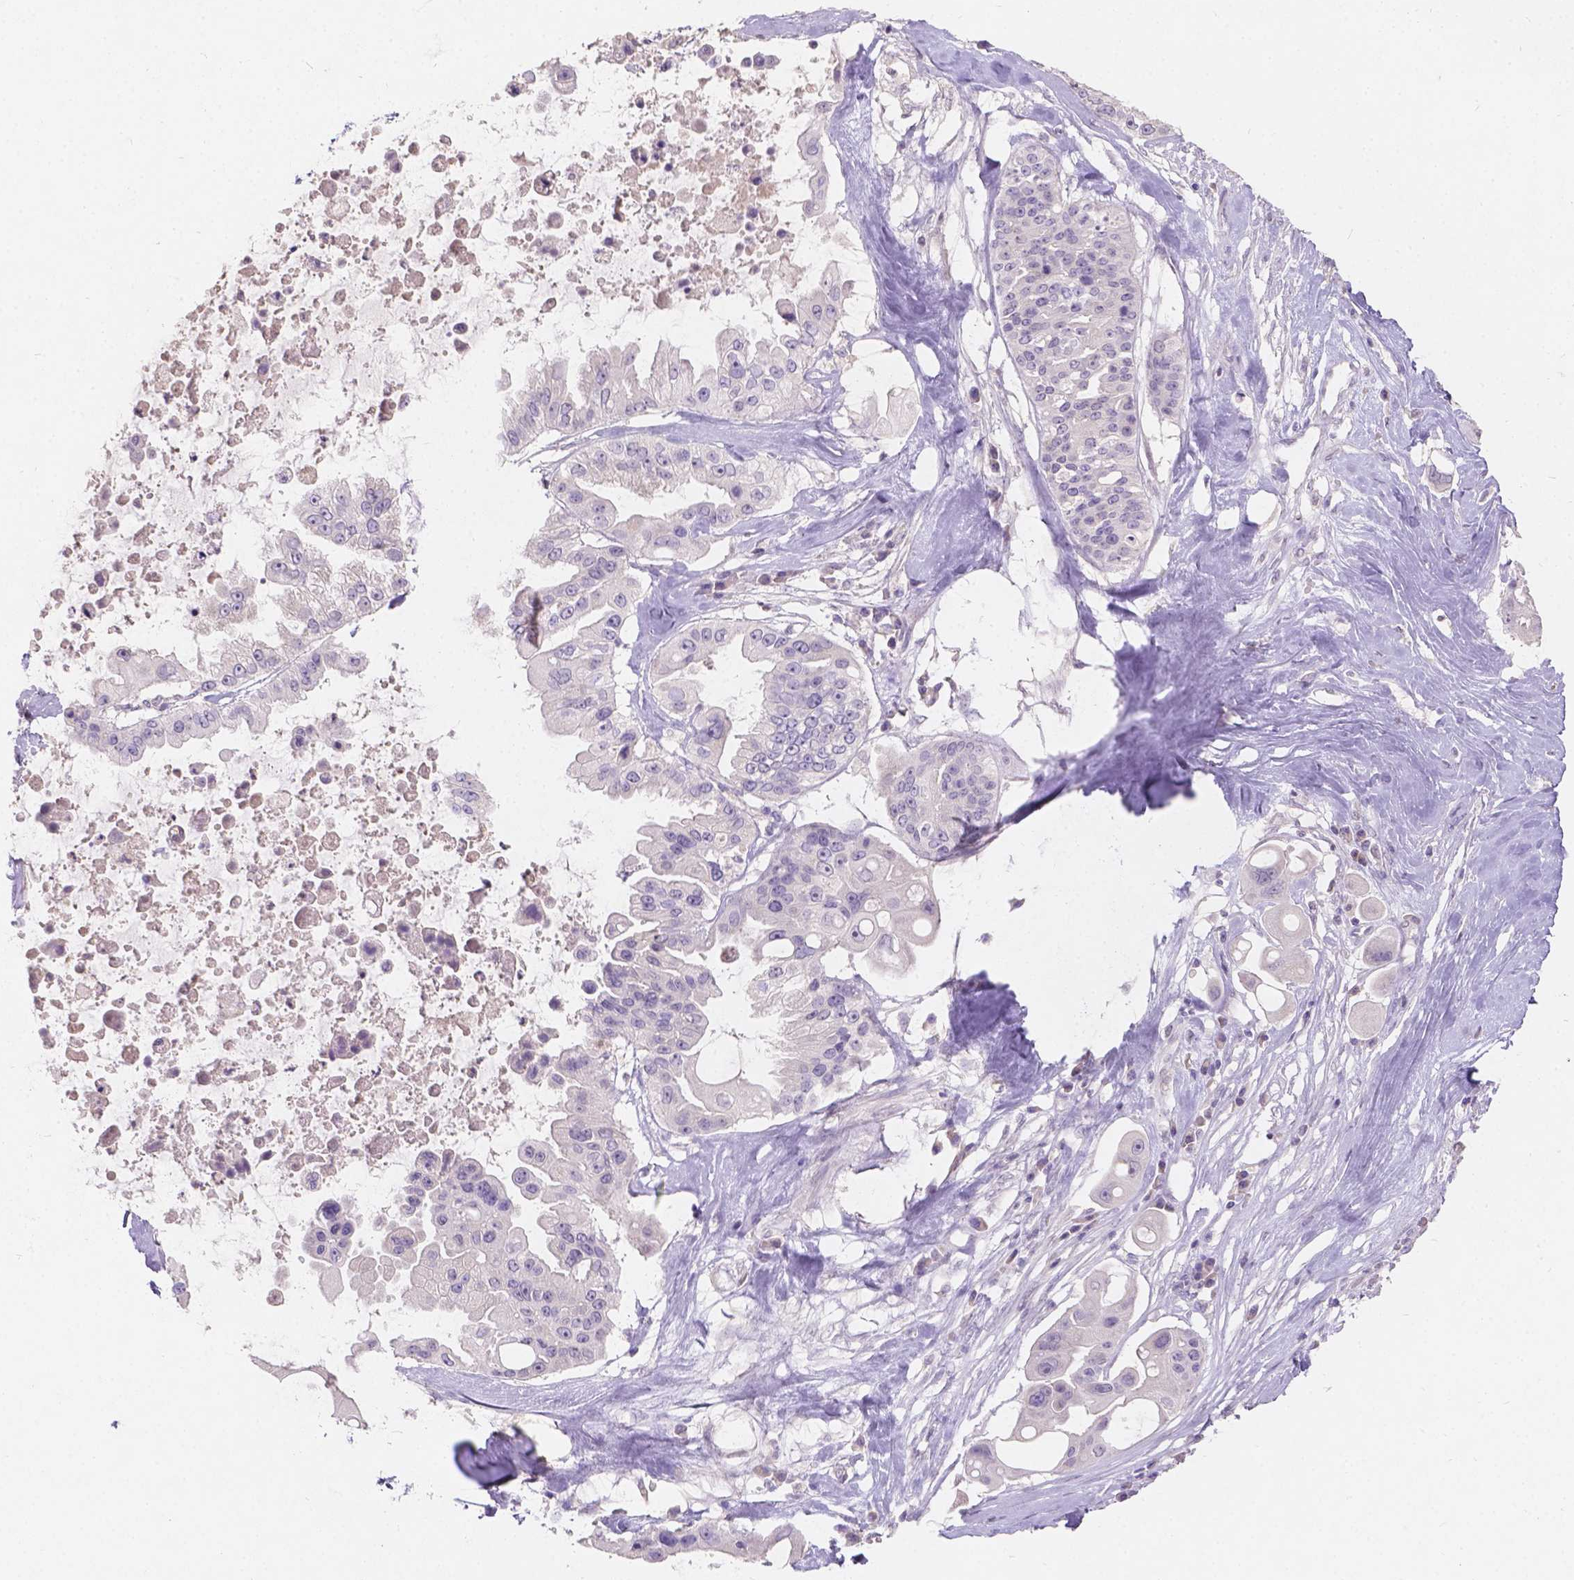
{"staining": {"intensity": "negative", "quantity": "none", "location": "none"}, "tissue": "ovarian cancer", "cell_type": "Tumor cells", "image_type": "cancer", "snomed": [{"axis": "morphology", "description": "Cystadenocarcinoma, serous, NOS"}, {"axis": "topography", "description": "Ovary"}], "caption": "Immunohistochemistry histopathology image of ovarian cancer stained for a protein (brown), which reveals no positivity in tumor cells.", "gene": "DCAF4L1", "patient": {"sex": "female", "age": 56}}